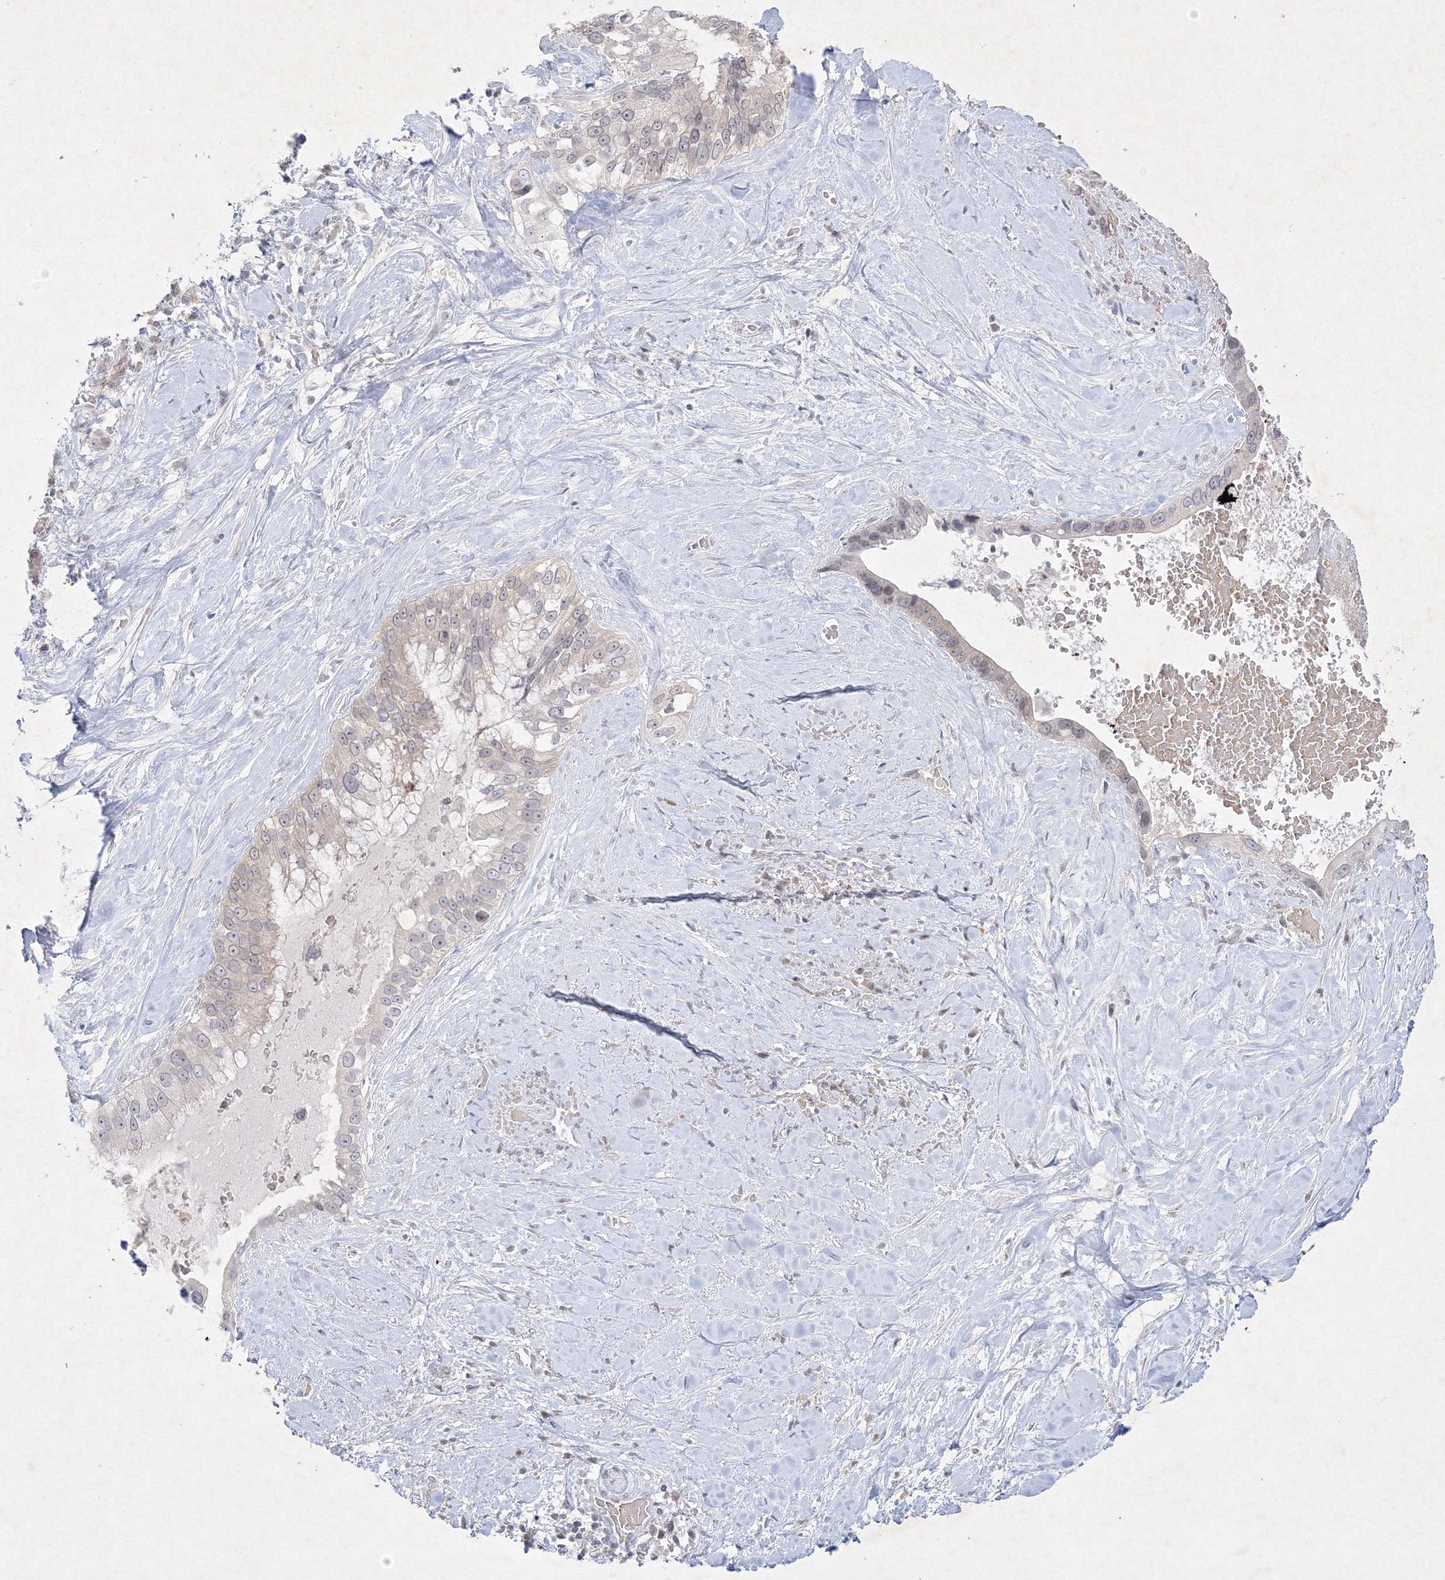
{"staining": {"intensity": "negative", "quantity": "none", "location": "none"}, "tissue": "pancreatic cancer", "cell_type": "Tumor cells", "image_type": "cancer", "snomed": [{"axis": "morphology", "description": "Inflammation, NOS"}, {"axis": "morphology", "description": "Adenocarcinoma, NOS"}, {"axis": "topography", "description": "Pancreas"}], "caption": "Immunohistochemistry histopathology image of neoplastic tissue: human pancreatic cancer stained with DAB demonstrates no significant protein staining in tumor cells.", "gene": "NXPE3", "patient": {"sex": "female", "age": 56}}